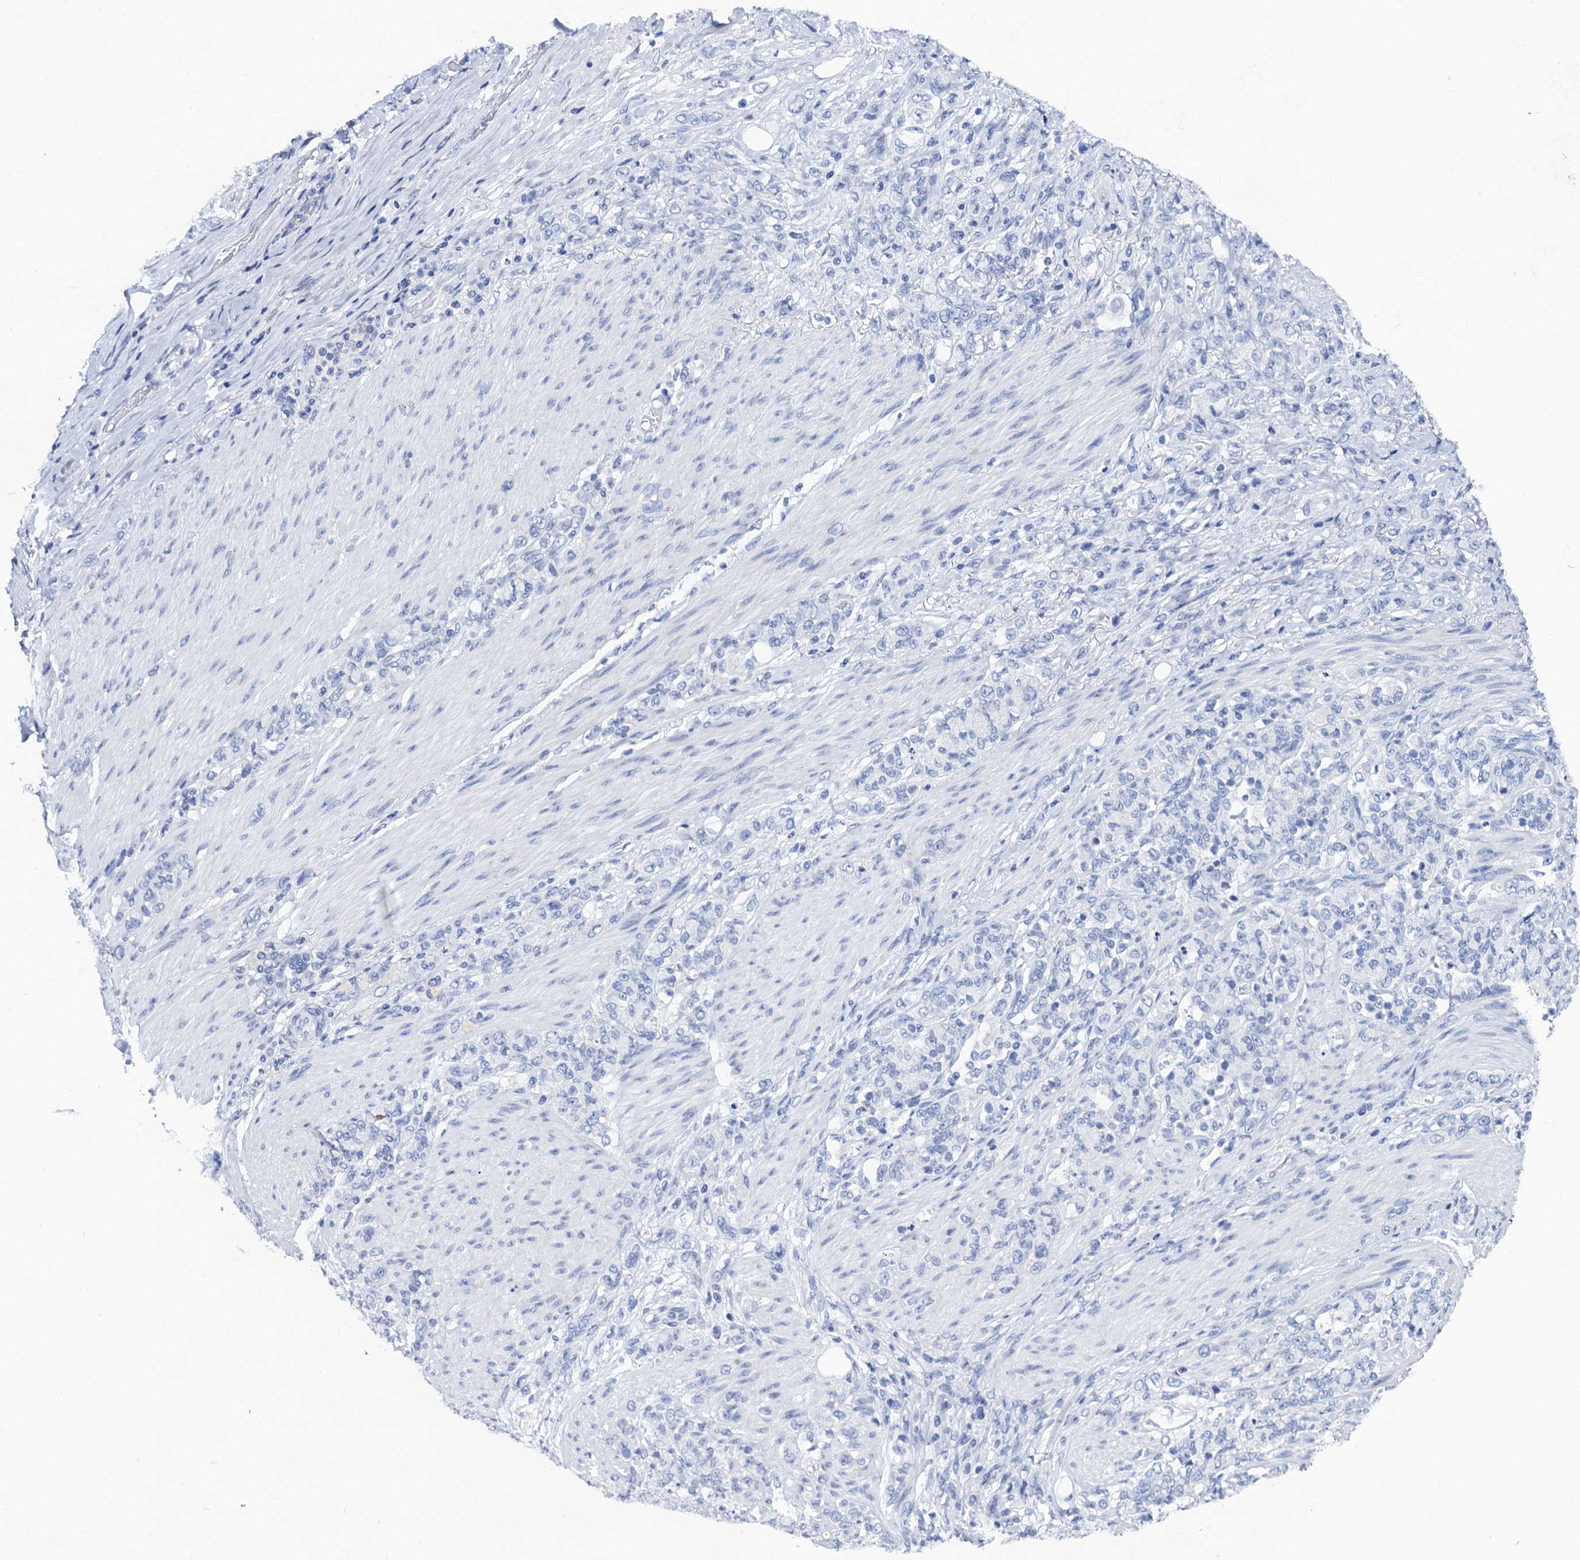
{"staining": {"intensity": "negative", "quantity": "none", "location": "none"}, "tissue": "stomach cancer", "cell_type": "Tumor cells", "image_type": "cancer", "snomed": [{"axis": "morphology", "description": "Adenocarcinoma, NOS"}, {"axis": "topography", "description": "Stomach"}], "caption": "A high-resolution photomicrograph shows immunohistochemistry staining of stomach adenocarcinoma, which exhibits no significant expression in tumor cells.", "gene": "LYPD3", "patient": {"sex": "female", "age": 79}}